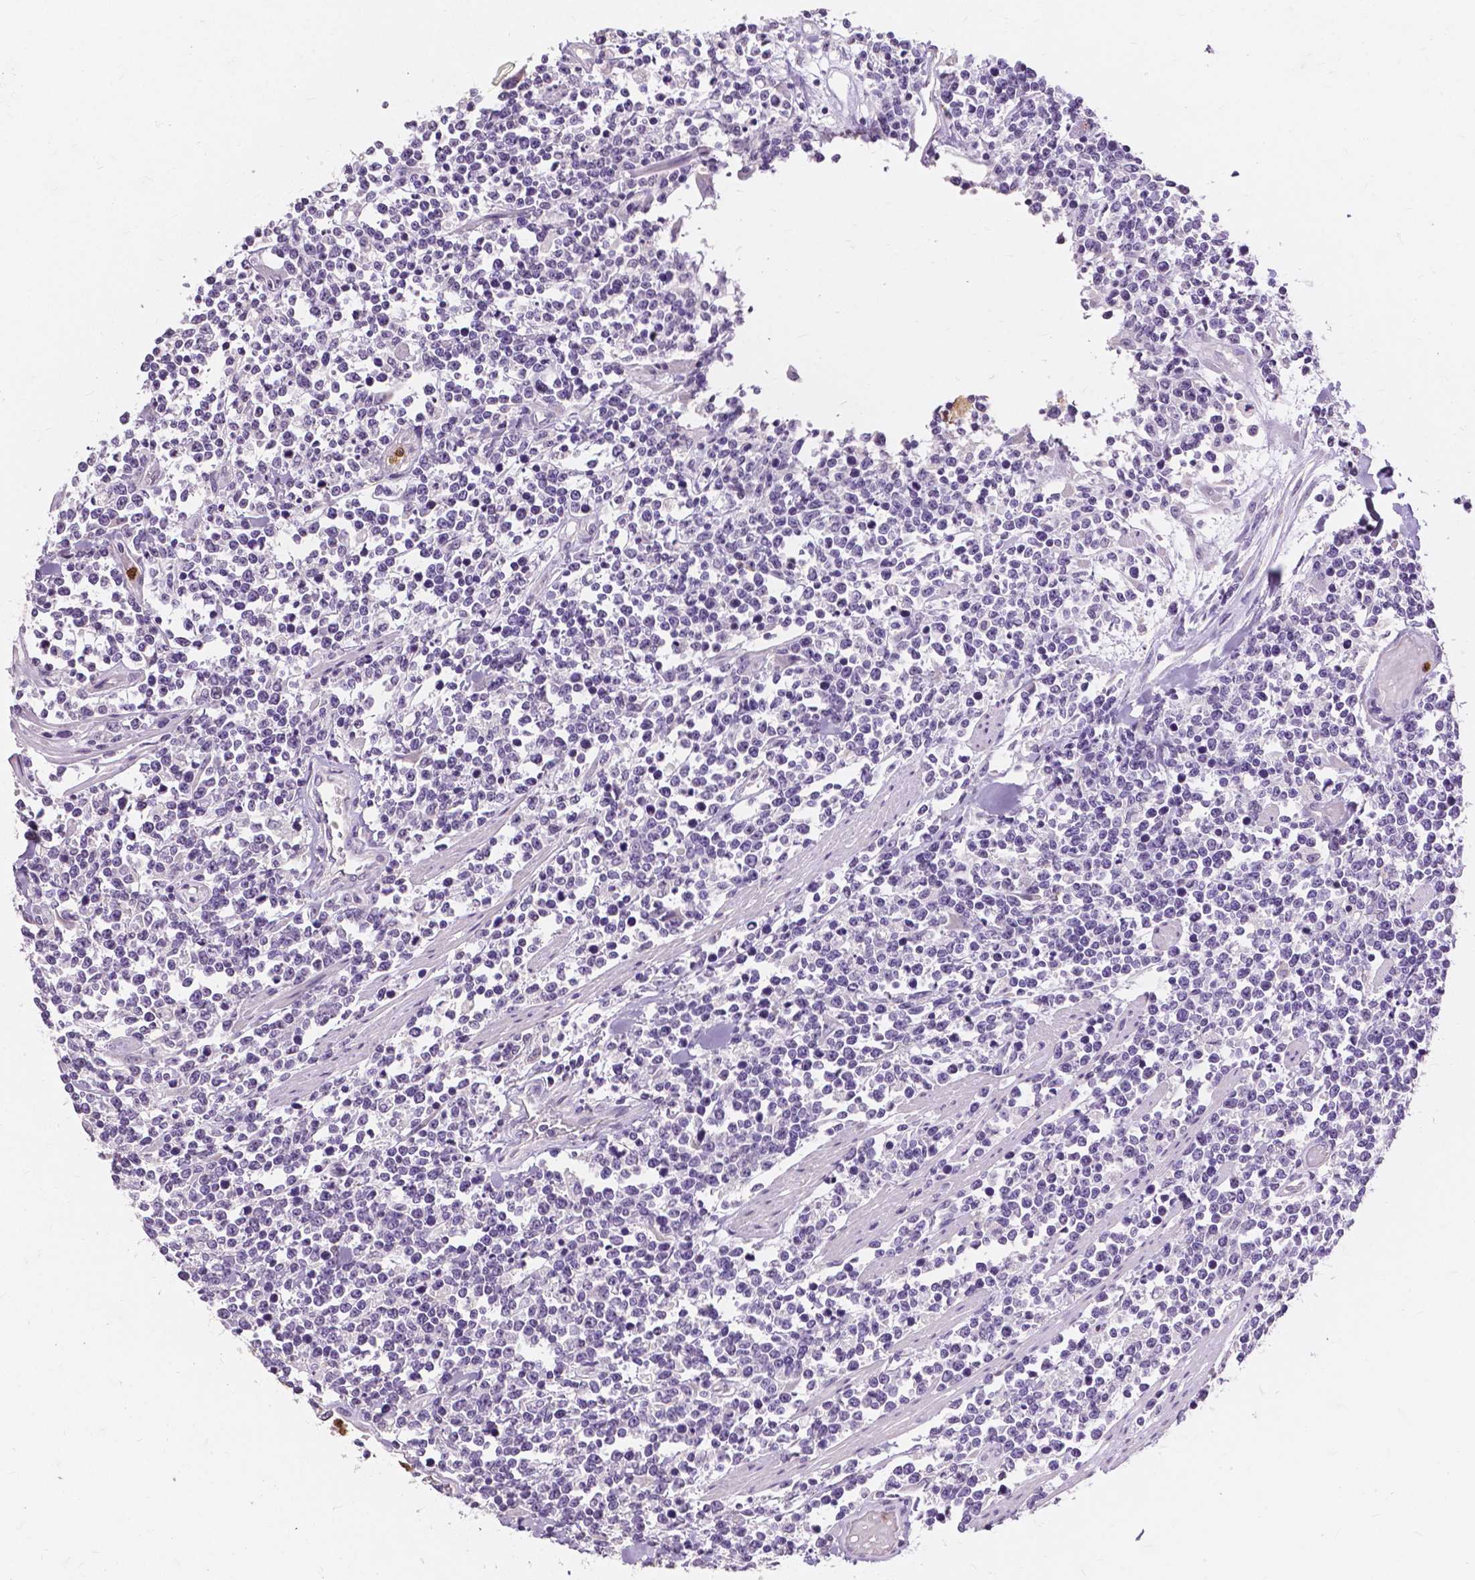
{"staining": {"intensity": "negative", "quantity": "none", "location": "none"}, "tissue": "lymphoma", "cell_type": "Tumor cells", "image_type": "cancer", "snomed": [{"axis": "morphology", "description": "Malignant lymphoma, non-Hodgkin's type, High grade"}, {"axis": "topography", "description": "Colon"}], "caption": "DAB (3,3'-diaminobenzidine) immunohistochemical staining of lymphoma displays no significant positivity in tumor cells. (DAB (3,3'-diaminobenzidine) immunohistochemistry (IHC) visualized using brightfield microscopy, high magnification).", "gene": "CXCR2", "patient": {"sex": "male", "age": 82}}